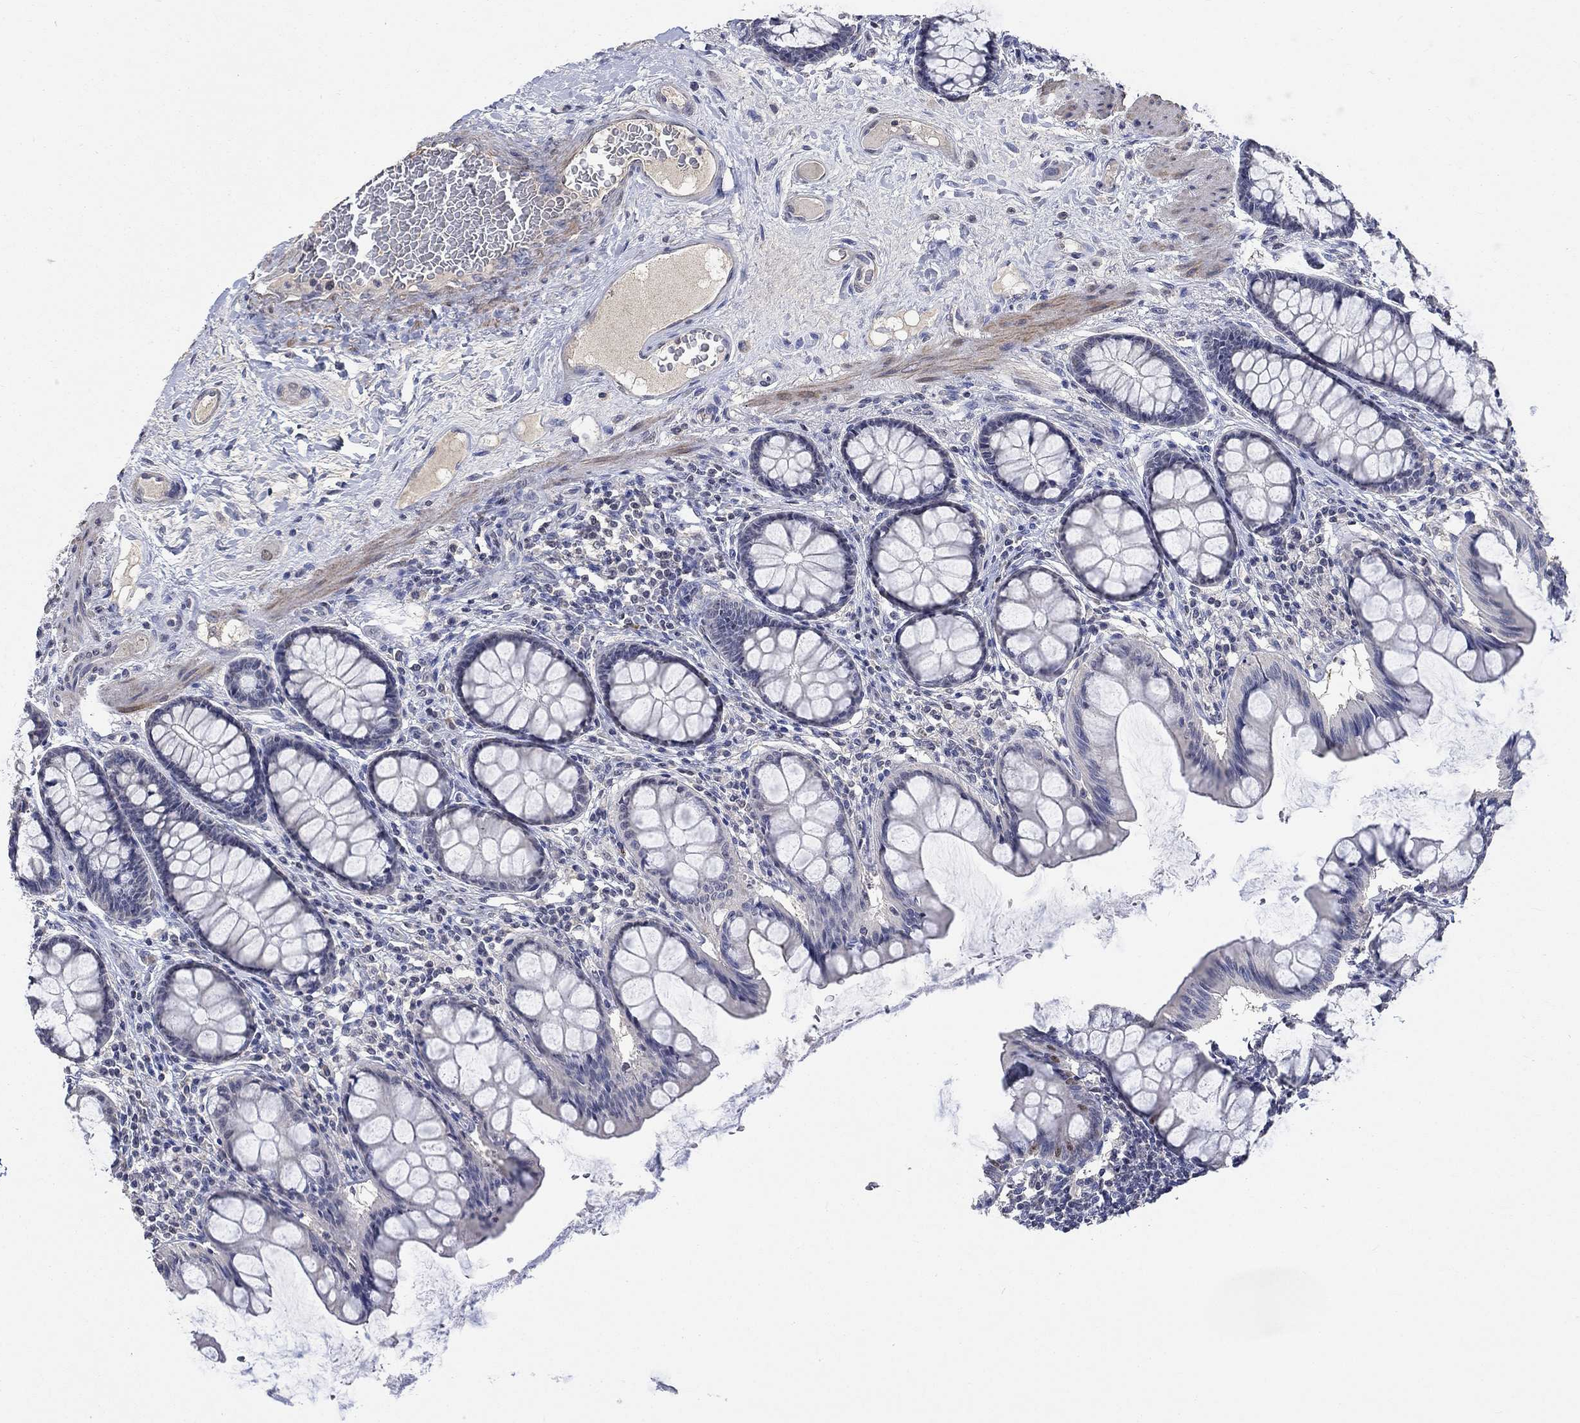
{"staining": {"intensity": "negative", "quantity": "none", "location": "none"}, "tissue": "colon", "cell_type": "Endothelial cells", "image_type": "normal", "snomed": [{"axis": "morphology", "description": "Normal tissue, NOS"}, {"axis": "topography", "description": "Colon"}], "caption": "High magnification brightfield microscopy of normal colon stained with DAB (brown) and counterstained with hematoxylin (blue): endothelial cells show no significant staining.", "gene": "ZBTB18", "patient": {"sex": "female", "age": 65}}